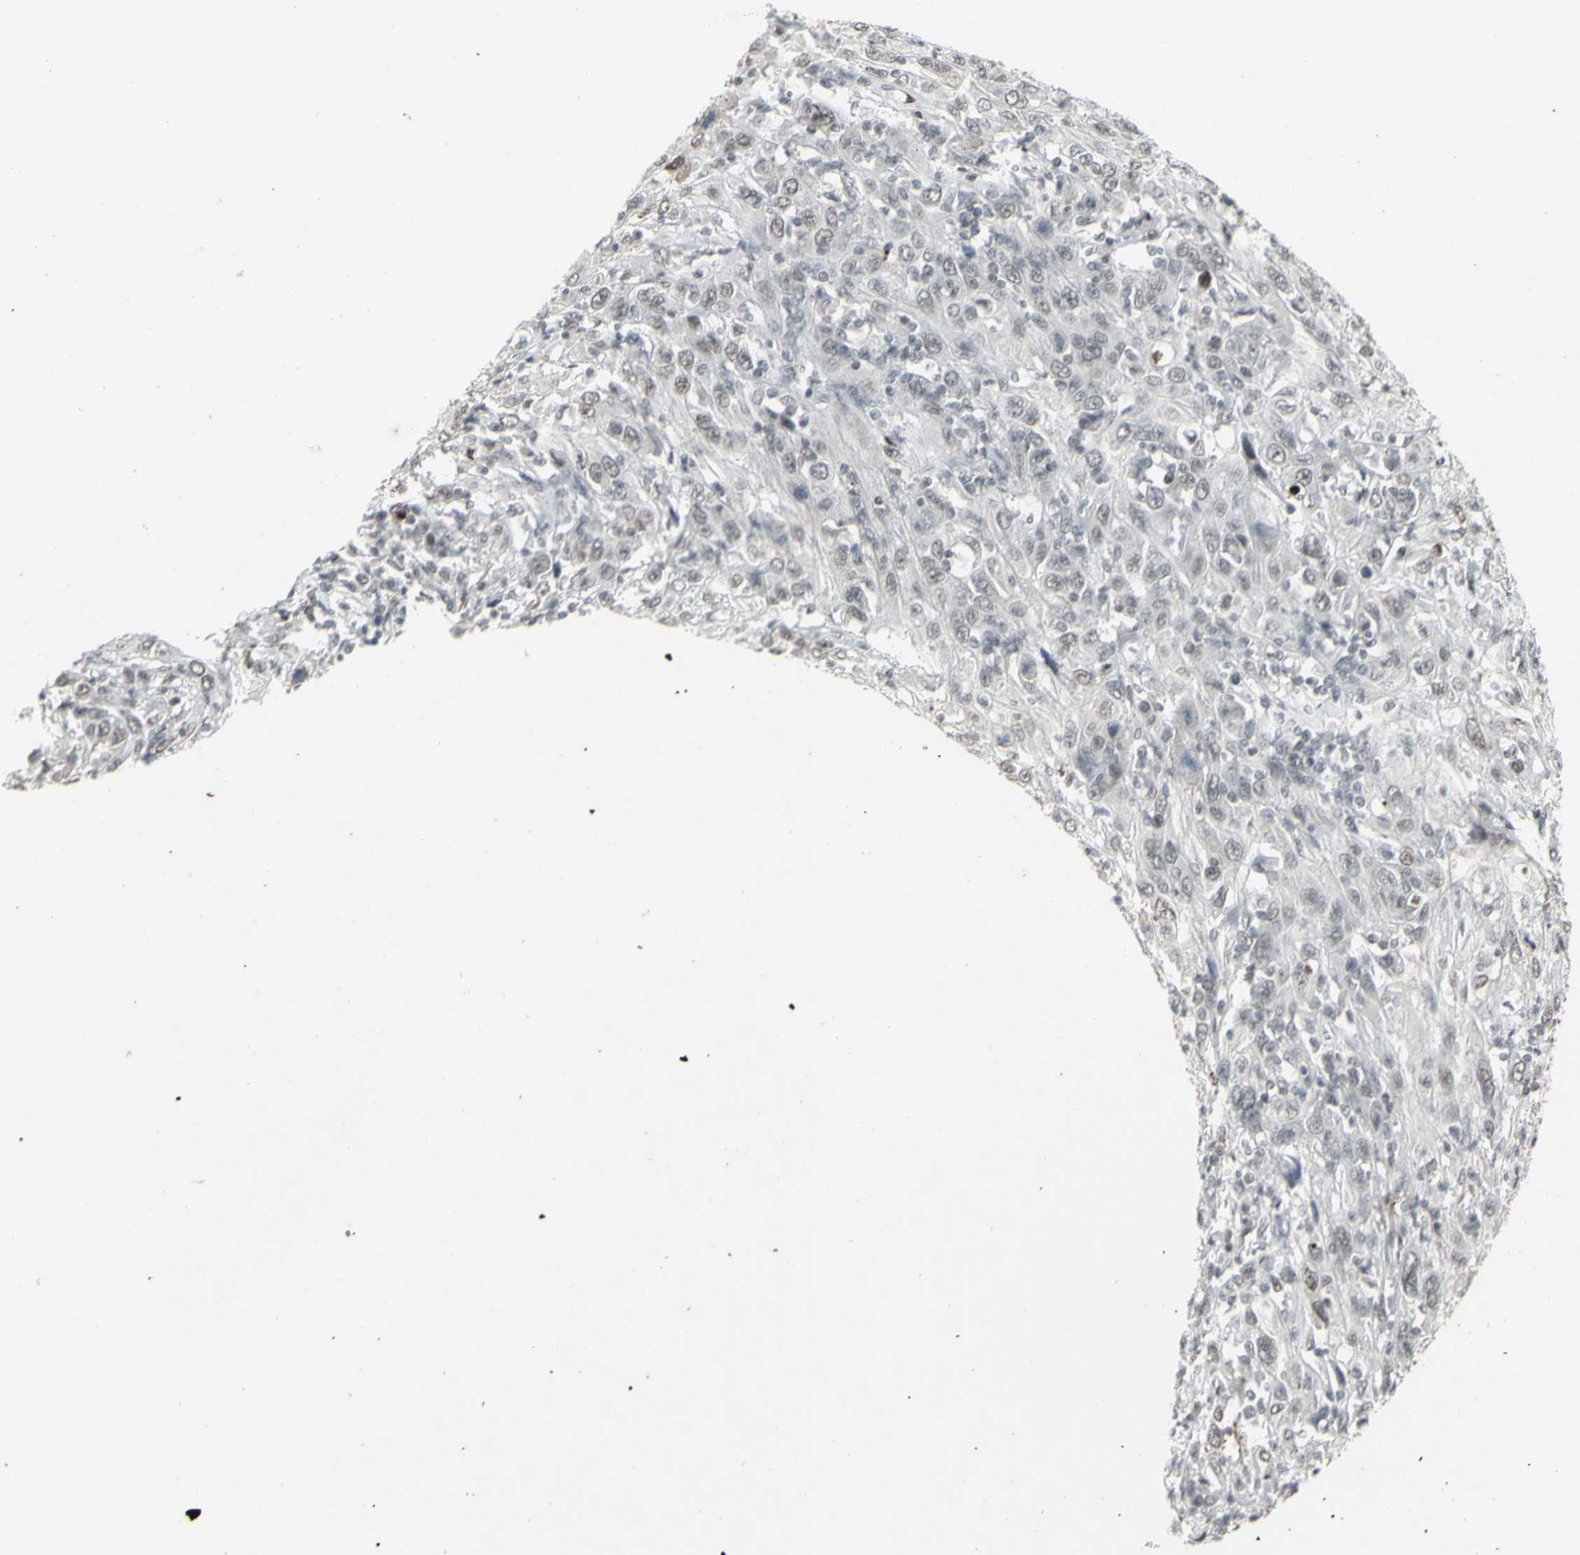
{"staining": {"intensity": "negative", "quantity": "none", "location": "none"}, "tissue": "cervical cancer", "cell_type": "Tumor cells", "image_type": "cancer", "snomed": [{"axis": "morphology", "description": "Squamous cell carcinoma, NOS"}, {"axis": "topography", "description": "Cervix"}], "caption": "The immunohistochemistry (IHC) histopathology image has no significant positivity in tumor cells of cervical cancer (squamous cell carcinoma) tissue. (Stains: DAB immunohistochemistry (IHC) with hematoxylin counter stain, Microscopy: brightfield microscopy at high magnification).", "gene": "SUPT6H", "patient": {"sex": "female", "age": 46}}